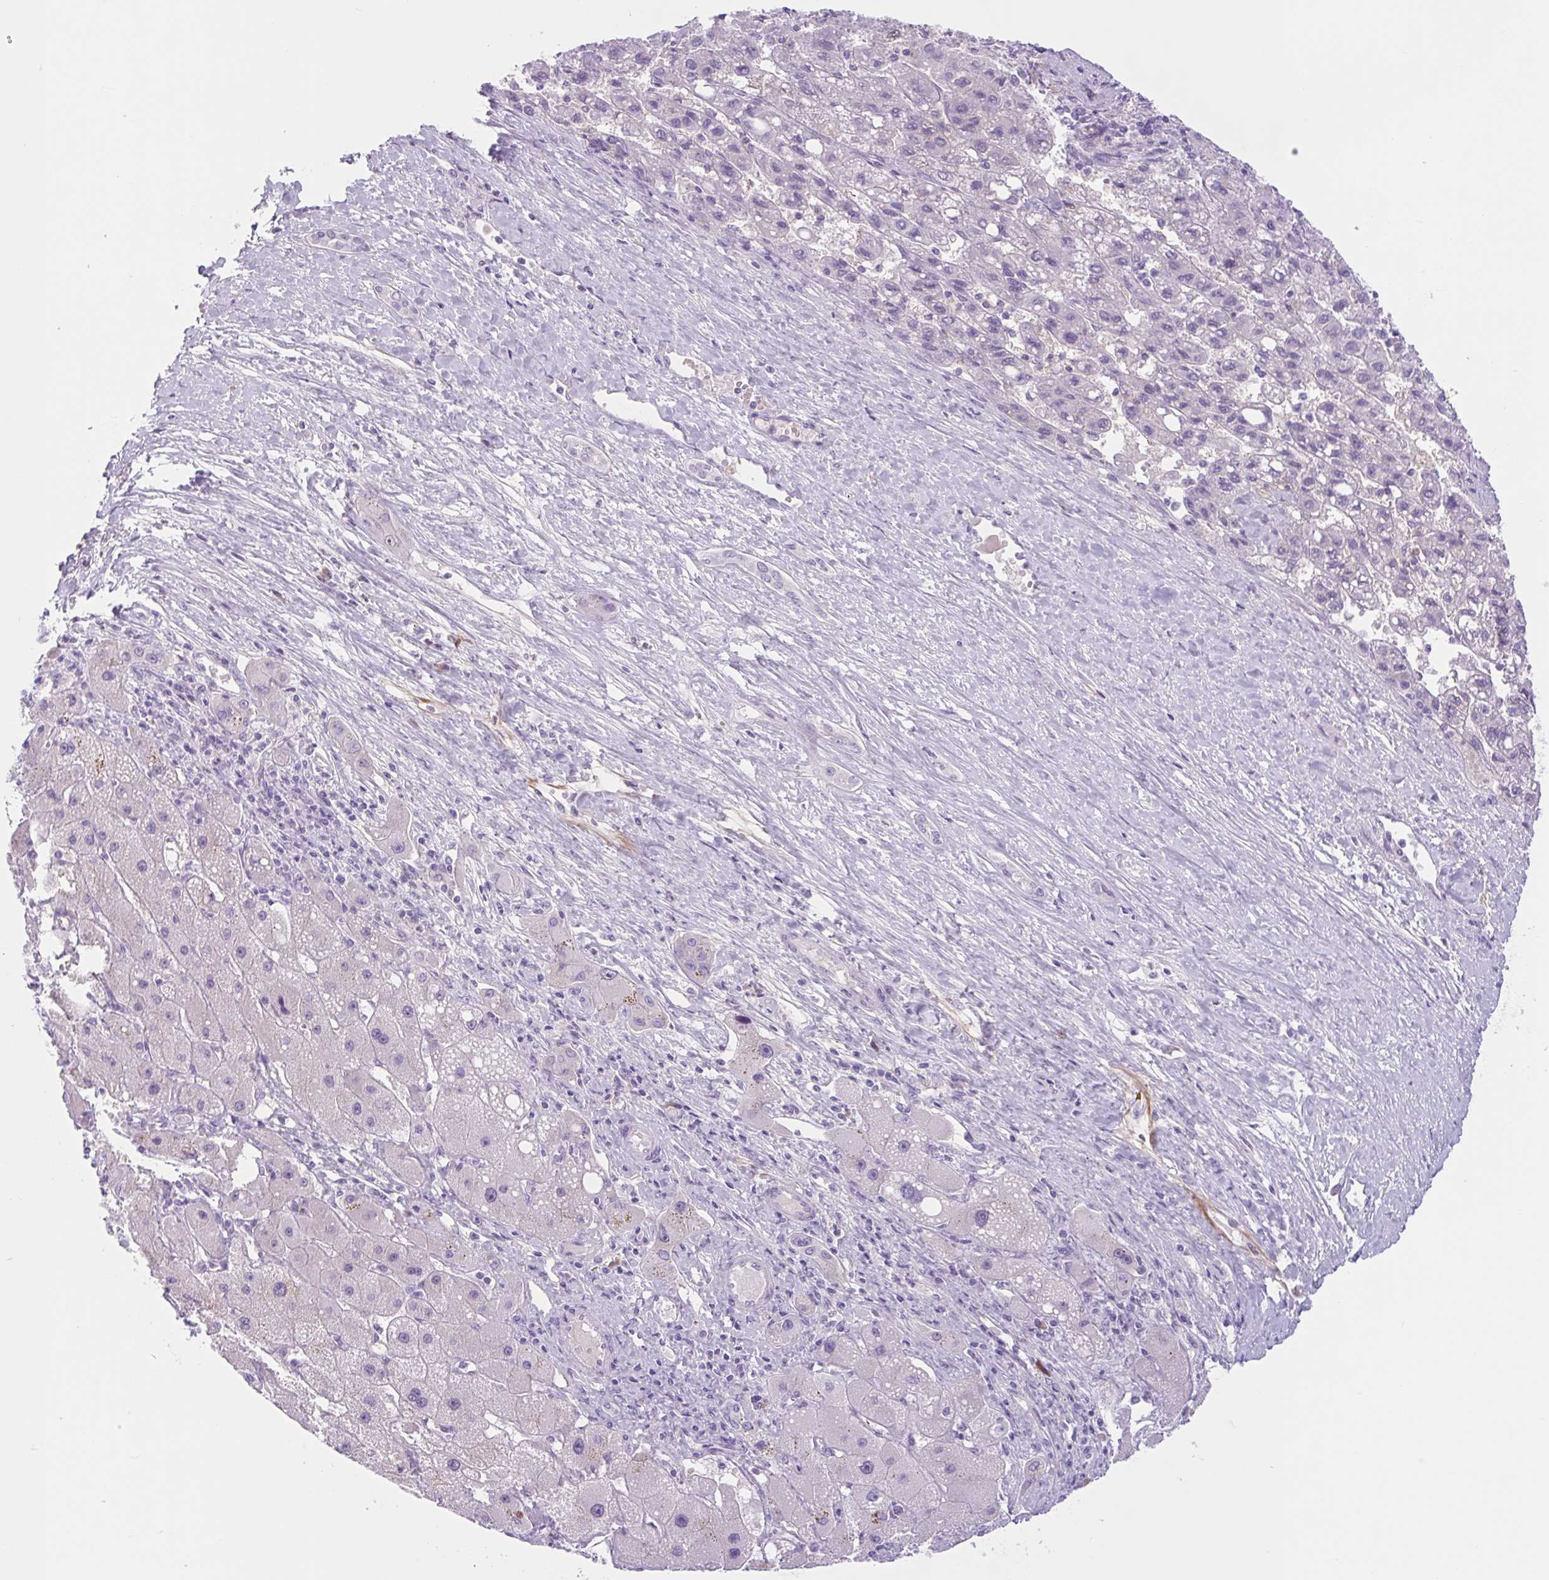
{"staining": {"intensity": "negative", "quantity": "none", "location": "none"}, "tissue": "liver cancer", "cell_type": "Tumor cells", "image_type": "cancer", "snomed": [{"axis": "morphology", "description": "Carcinoma, Hepatocellular, NOS"}, {"axis": "topography", "description": "Liver"}], "caption": "Image shows no protein staining in tumor cells of liver cancer tissue. Brightfield microscopy of immunohistochemistry stained with DAB (brown) and hematoxylin (blue), captured at high magnification.", "gene": "WNT9B", "patient": {"sex": "female", "age": 82}}